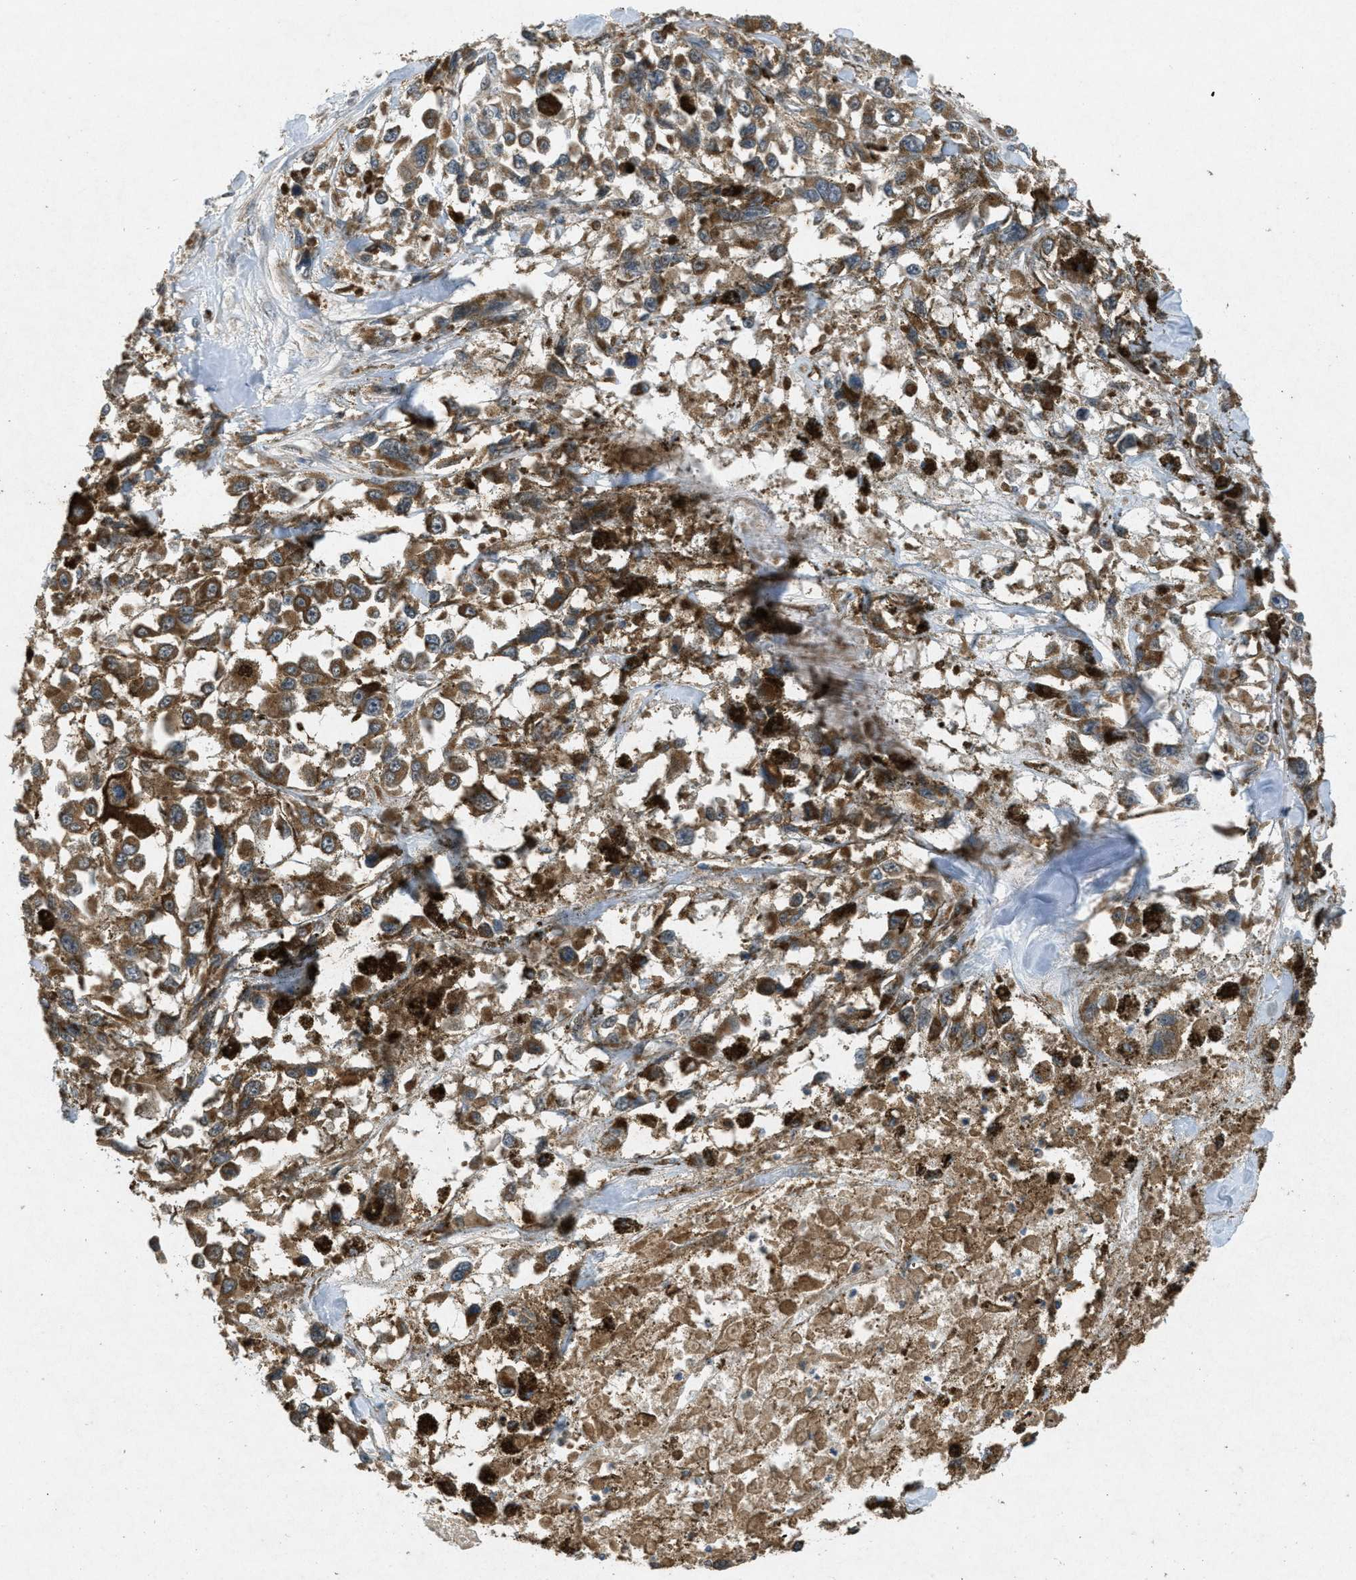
{"staining": {"intensity": "moderate", "quantity": ">75%", "location": "cytoplasmic/membranous"}, "tissue": "melanoma", "cell_type": "Tumor cells", "image_type": "cancer", "snomed": [{"axis": "morphology", "description": "Malignant melanoma, Metastatic site"}, {"axis": "topography", "description": "Lymph node"}], "caption": "Human malignant melanoma (metastatic site) stained with a brown dye displays moderate cytoplasmic/membranous positive expression in approximately >75% of tumor cells.", "gene": "PPP1R15A", "patient": {"sex": "male", "age": 59}}